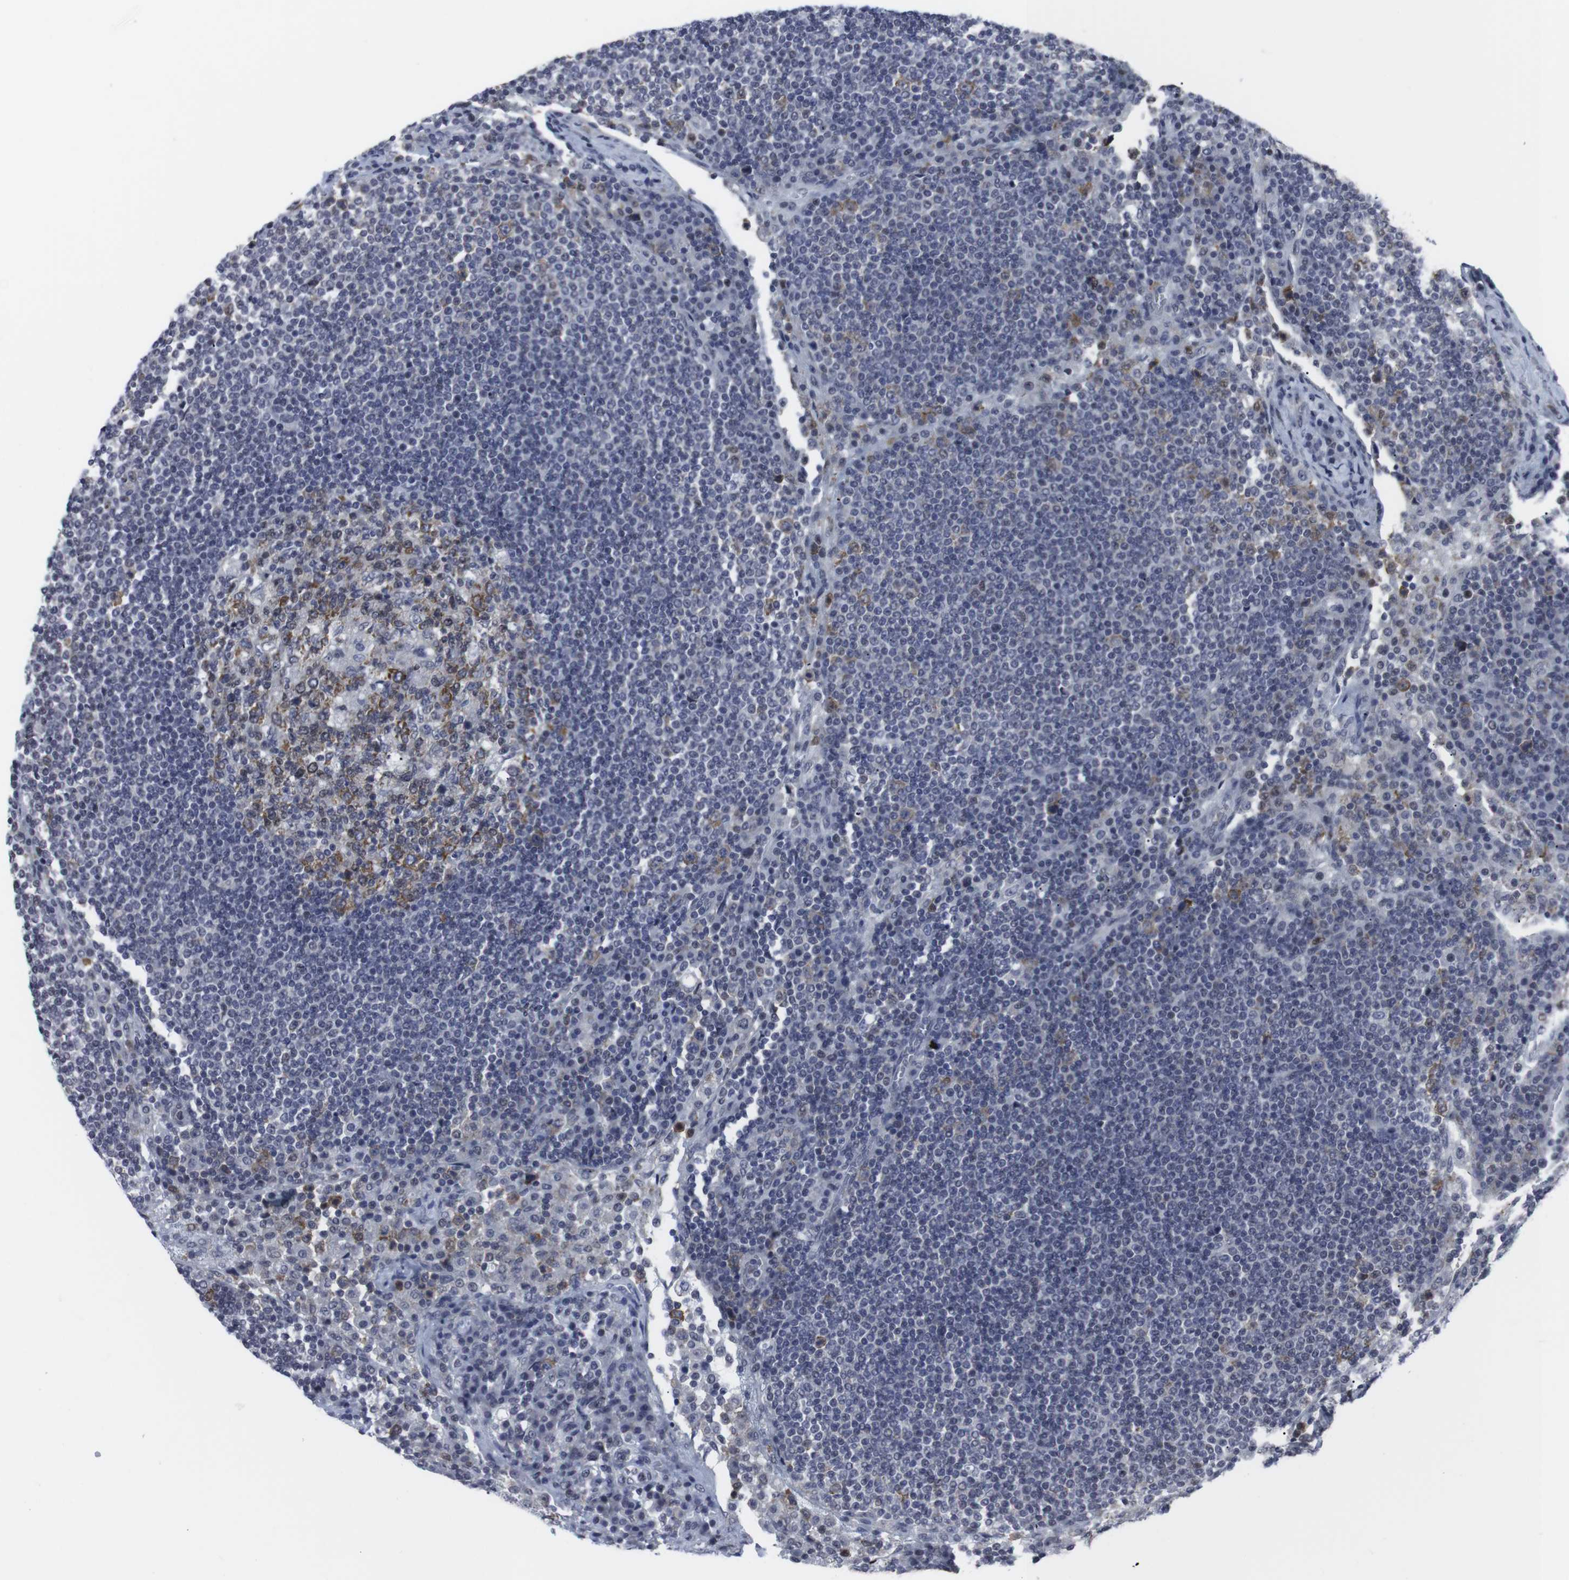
{"staining": {"intensity": "moderate", "quantity": "25%-75%", "location": "cytoplasmic/membranous"}, "tissue": "lymph node", "cell_type": "Germinal center cells", "image_type": "normal", "snomed": [{"axis": "morphology", "description": "Normal tissue, NOS"}, {"axis": "topography", "description": "Lymph node"}], "caption": "This image reveals unremarkable lymph node stained with IHC to label a protein in brown. The cytoplasmic/membranous of germinal center cells show moderate positivity for the protein. Nuclei are counter-stained blue.", "gene": "GEMIN2", "patient": {"sex": "female", "age": 53}}